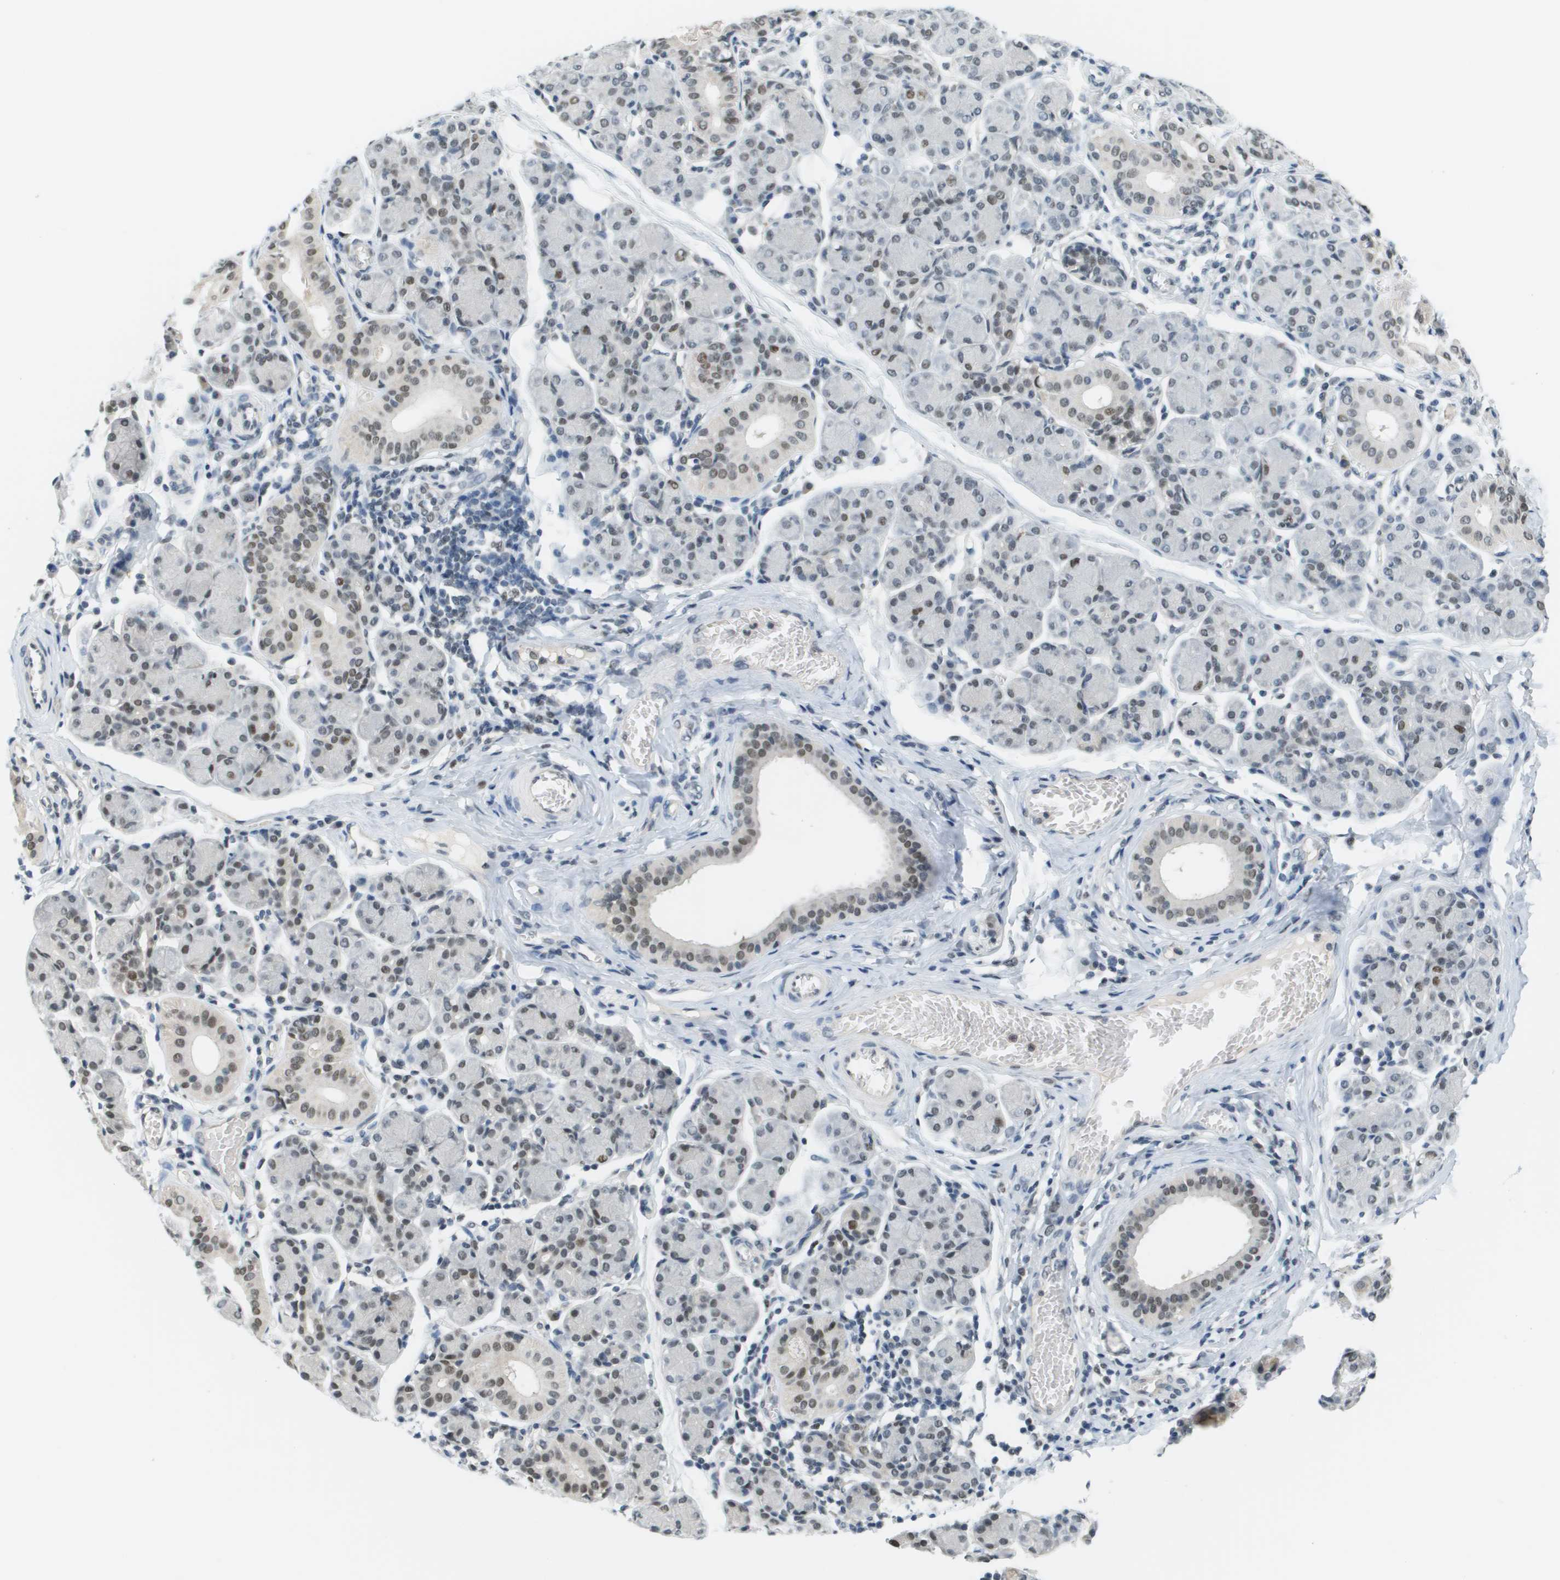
{"staining": {"intensity": "moderate", "quantity": "25%-75%", "location": "nuclear"}, "tissue": "salivary gland", "cell_type": "Glandular cells", "image_type": "normal", "snomed": [{"axis": "morphology", "description": "Normal tissue, NOS"}, {"axis": "morphology", "description": "Inflammation, NOS"}, {"axis": "topography", "description": "Lymph node"}, {"axis": "topography", "description": "Salivary gland"}], "caption": "A medium amount of moderate nuclear expression is identified in approximately 25%-75% of glandular cells in benign salivary gland. The staining is performed using DAB (3,3'-diaminobenzidine) brown chromogen to label protein expression. The nuclei are counter-stained blue using hematoxylin.", "gene": "CBX5", "patient": {"sex": "male", "age": 3}}